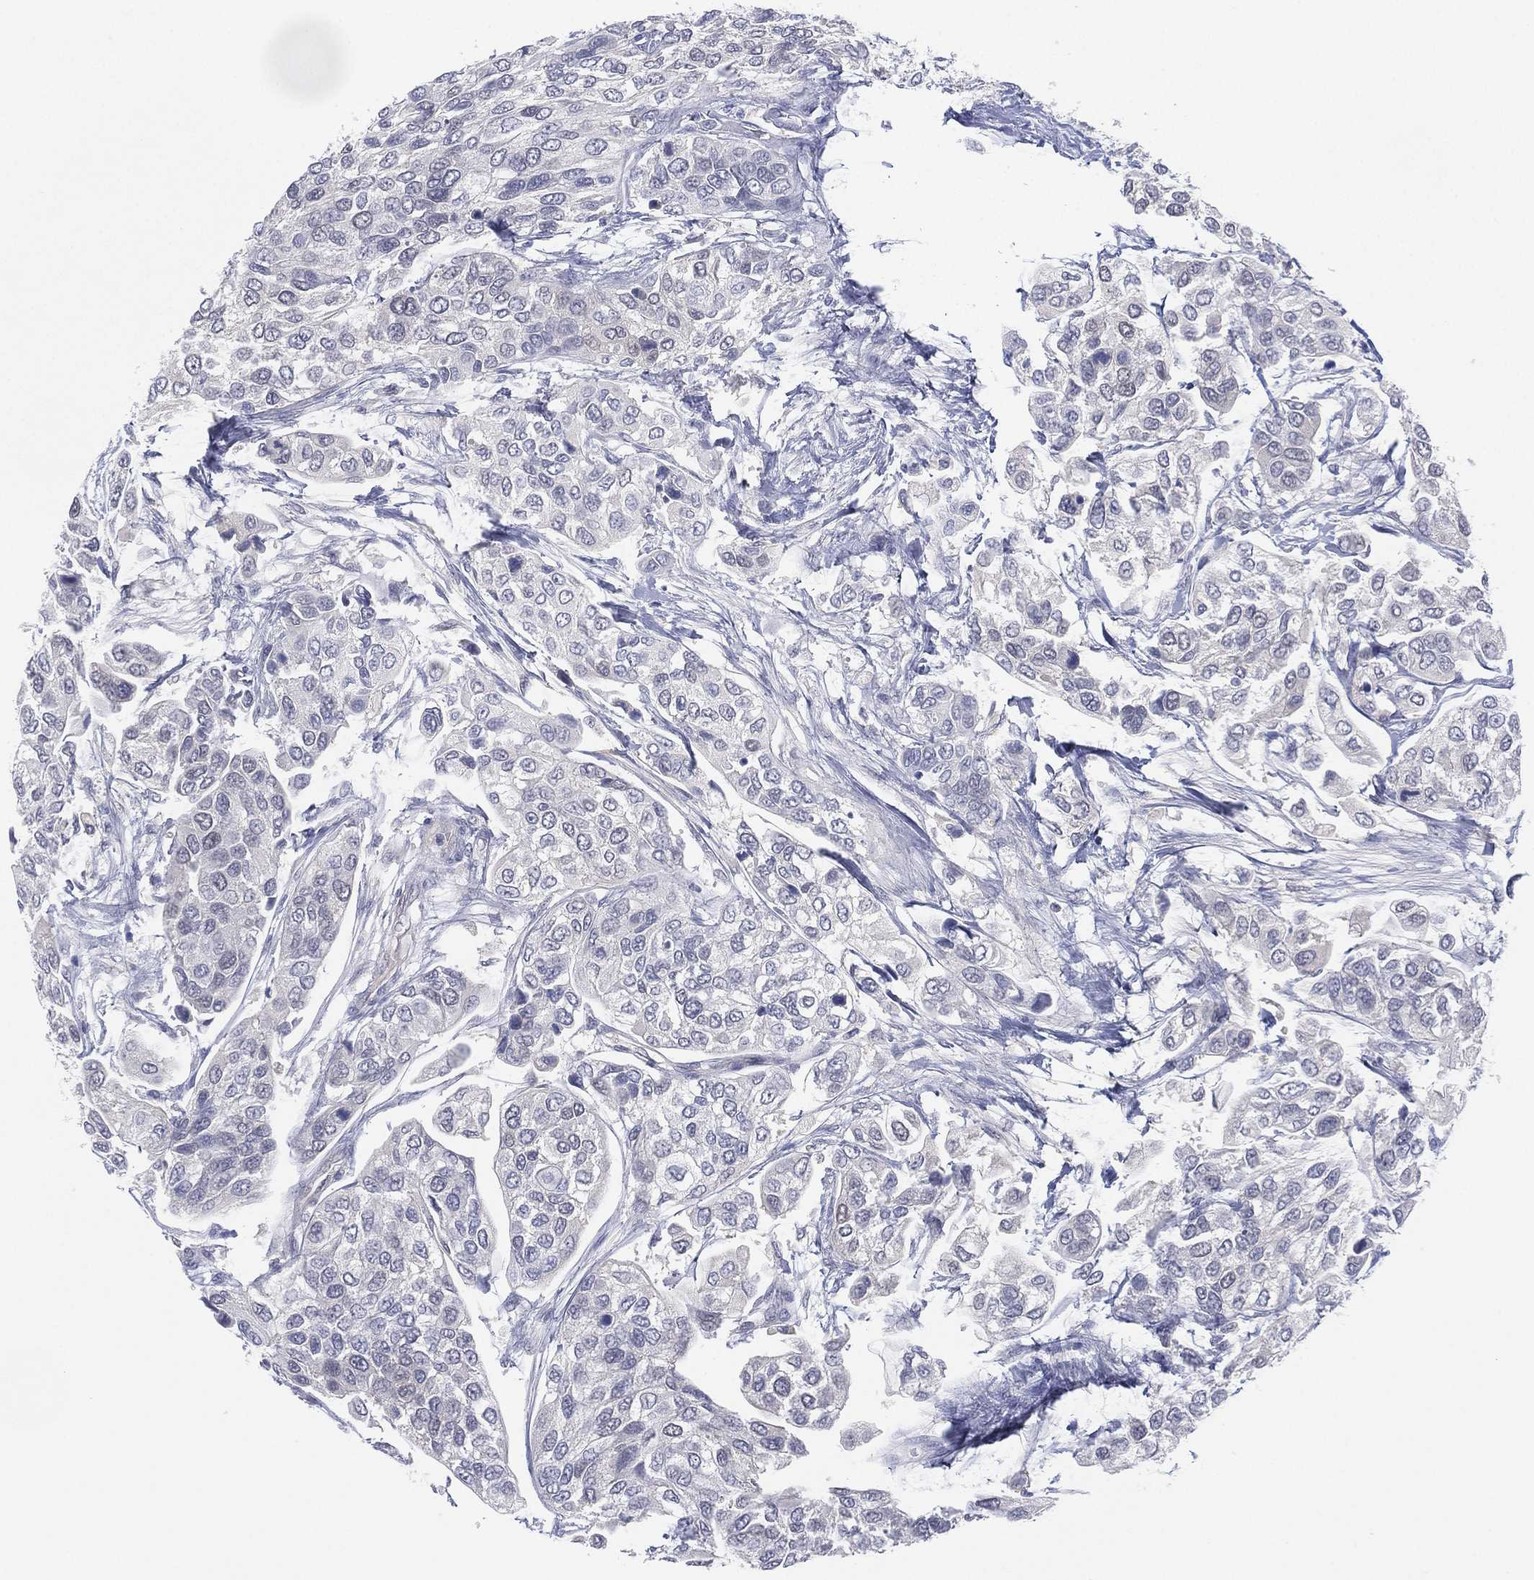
{"staining": {"intensity": "negative", "quantity": "none", "location": "none"}, "tissue": "urothelial cancer", "cell_type": "Tumor cells", "image_type": "cancer", "snomed": [{"axis": "morphology", "description": "Urothelial carcinoma, High grade"}, {"axis": "topography", "description": "Urinary bladder"}], "caption": "DAB (3,3'-diaminobenzidine) immunohistochemical staining of urothelial cancer shows no significant staining in tumor cells. (Brightfield microscopy of DAB IHC at high magnification).", "gene": "DDAH1", "patient": {"sex": "male", "age": 77}}